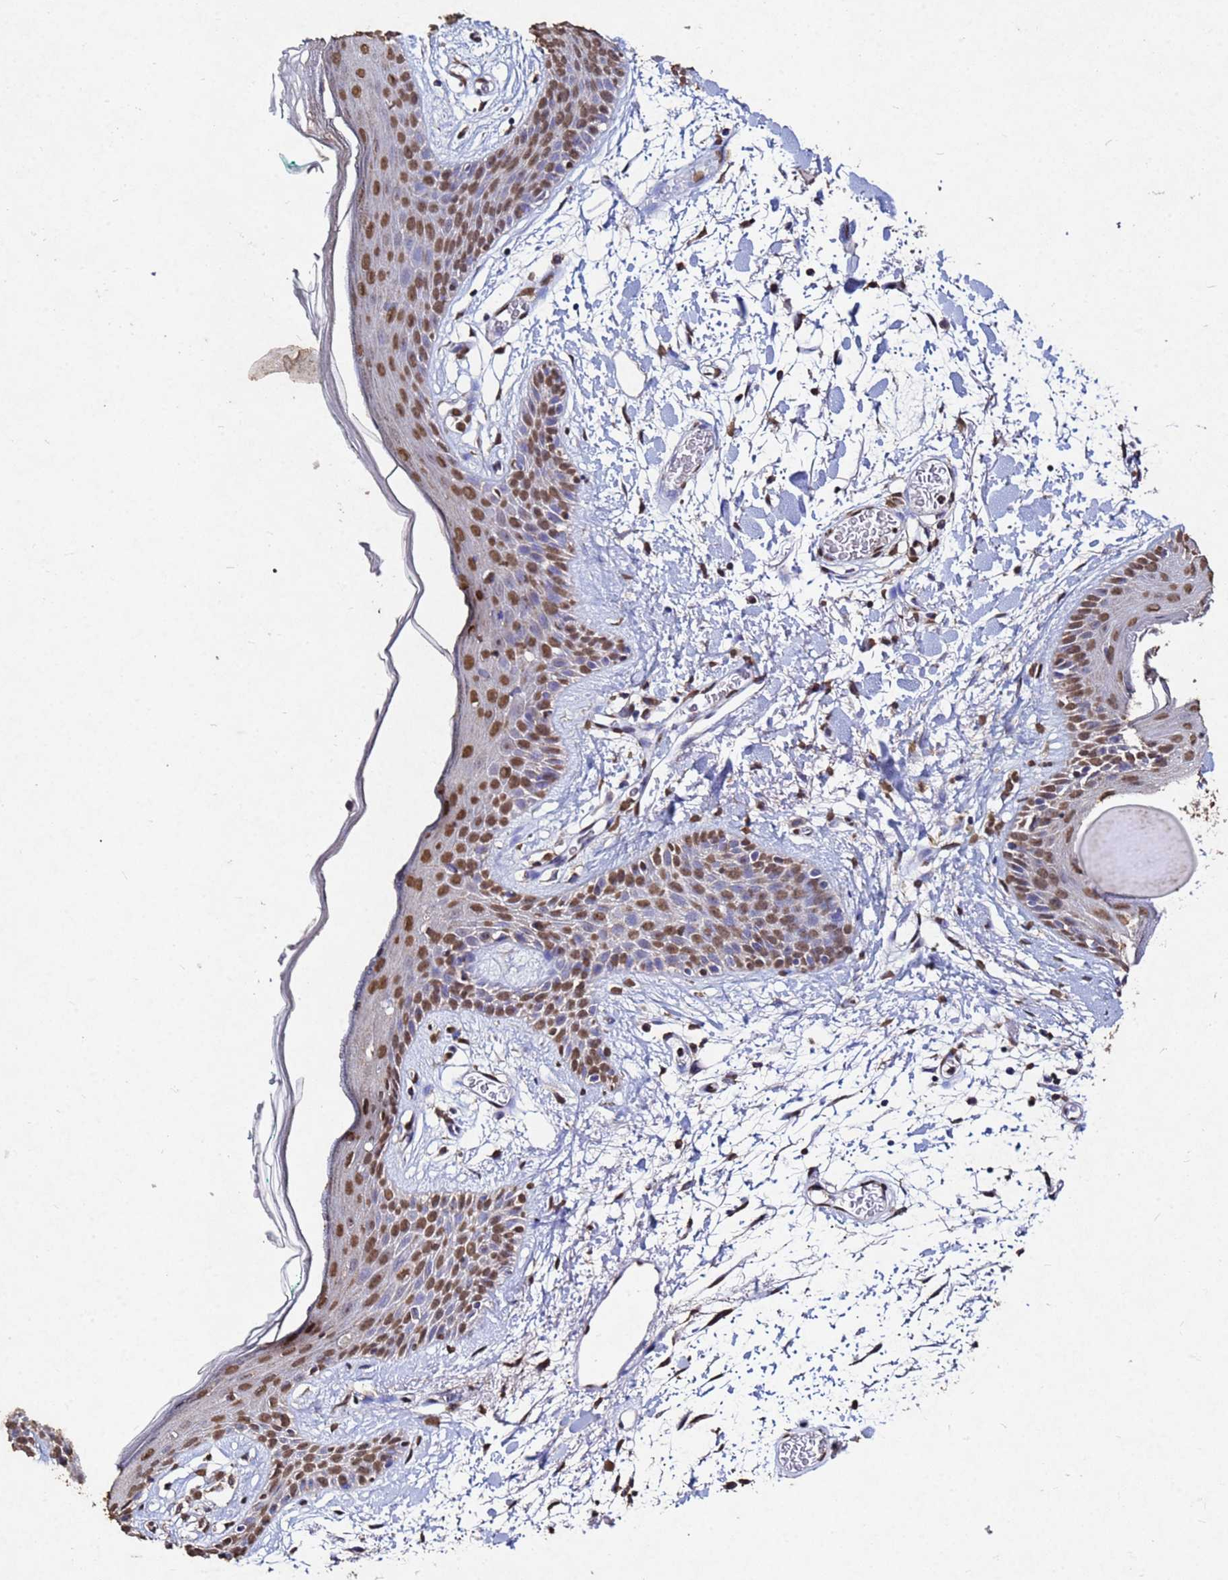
{"staining": {"intensity": "moderate", "quantity": ">75%", "location": "nuclear"}, "tissue": "skin", "cell_type": "Fibroblasts", "image_type": "normal", "snomed": [{"axis": "morphology", "description": "Normal tissue, NOS"}, {"axis": "topography", "description": "Skin"}], "caption": "An image showing moderate nuclear expression in approximately >75% of fibroblasts in normal skin, as visualized by brown immunohistochemical staining.", "gene": "MYOCD", "patient": {"sex": "male", "age": 79}}